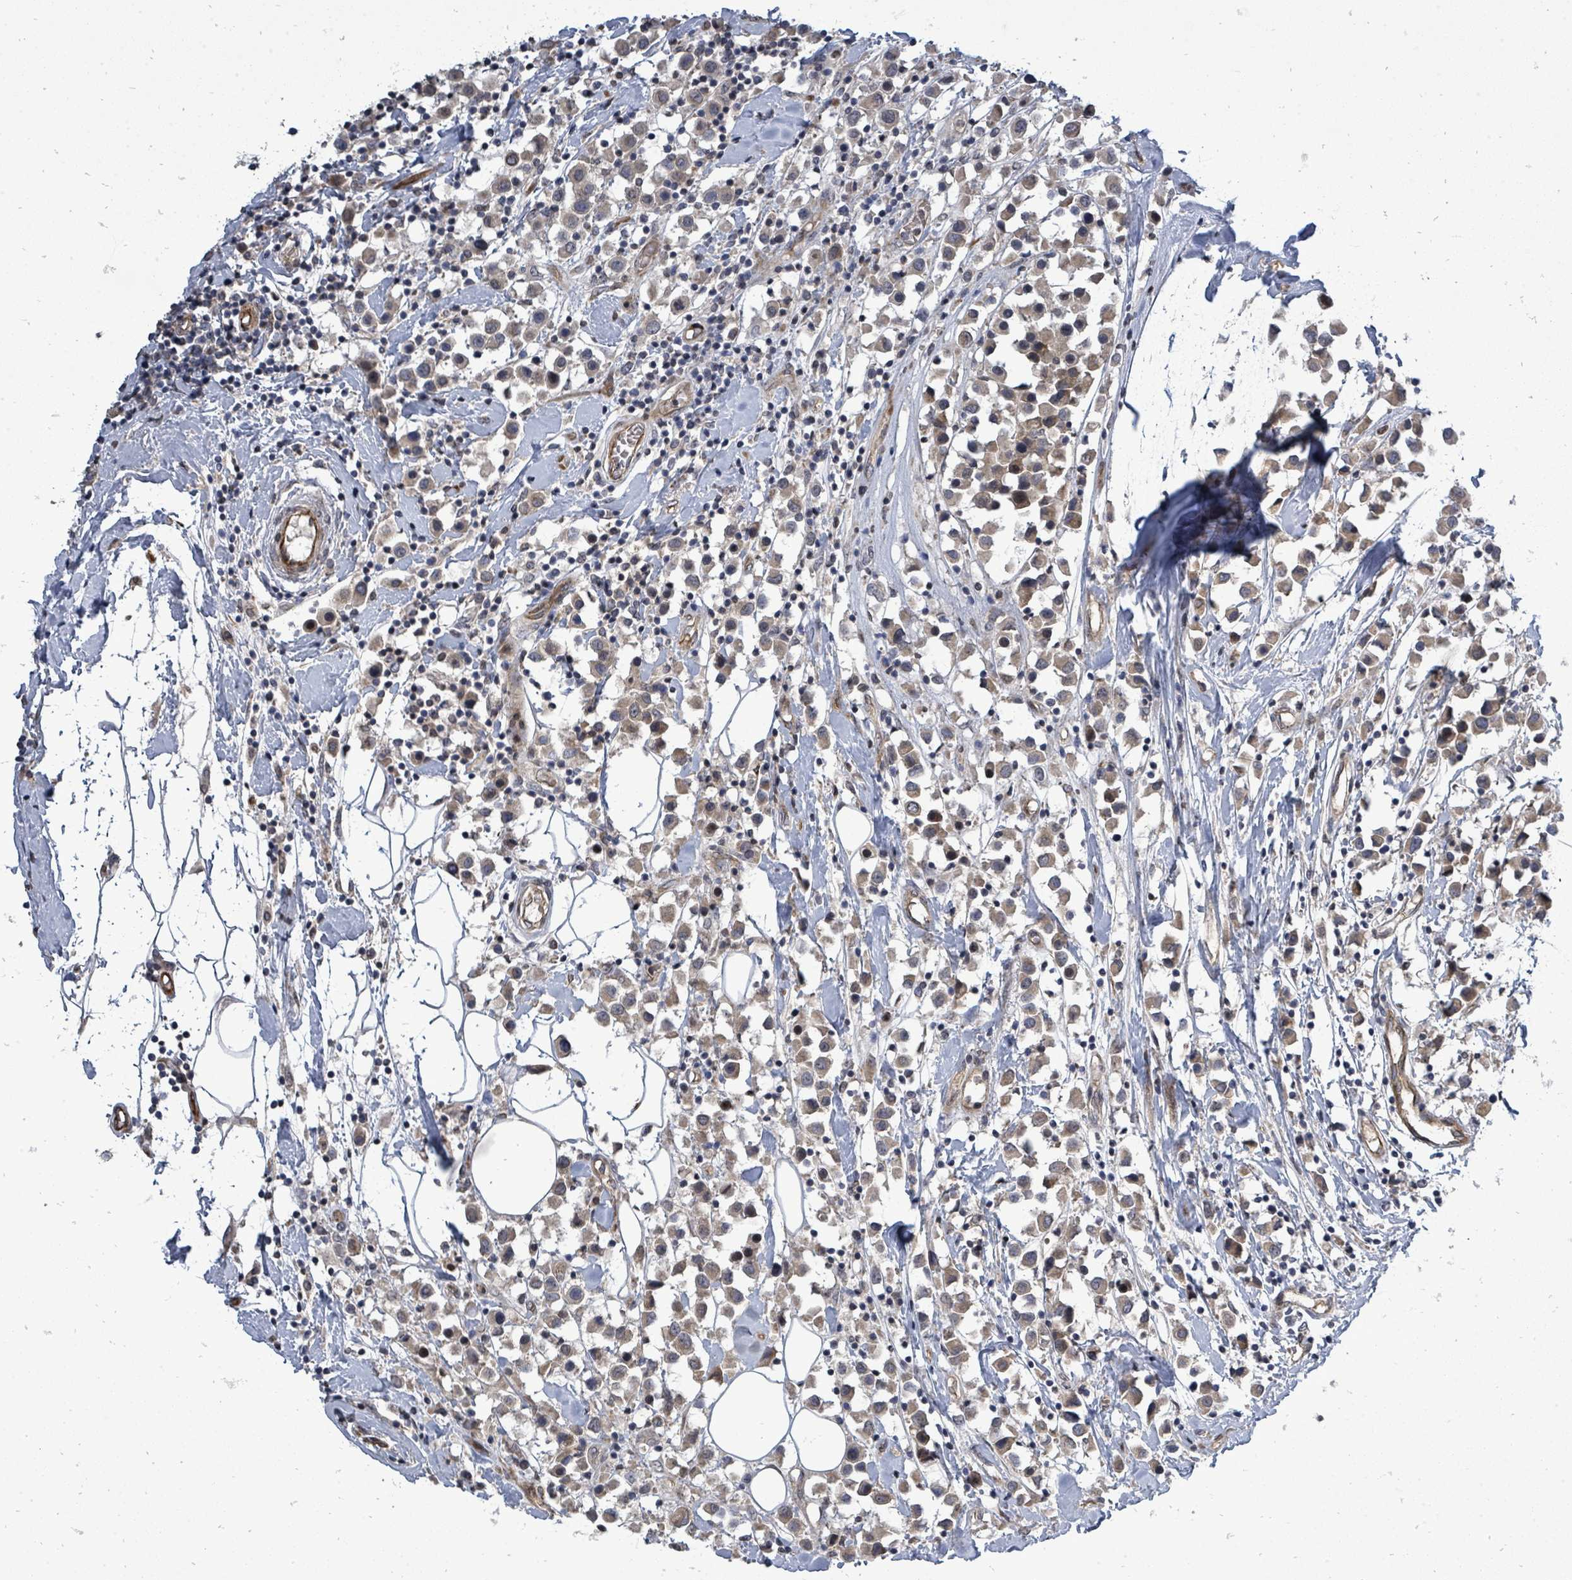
{"staining": {"intensity": "moderate", "quantity": ">75%", "location": "cytoplasmic/membranous"}, "tissue": "breast cancer", "cell_type": "Tumor cells", "image_type": "cancer", "snomed": [{"axis": "morphology", "description": "Duct carcinoma"}, {"axis": "topography", "description": "Breast"}], "caption": "Immunohistochemical staining of breast cancer reveals medium levels of moderate cytoplasmic/membranous staining in about >75% of tumor cells.", "gene": "RALGAPB", "patient": {"sex": "female", "age": 61}}